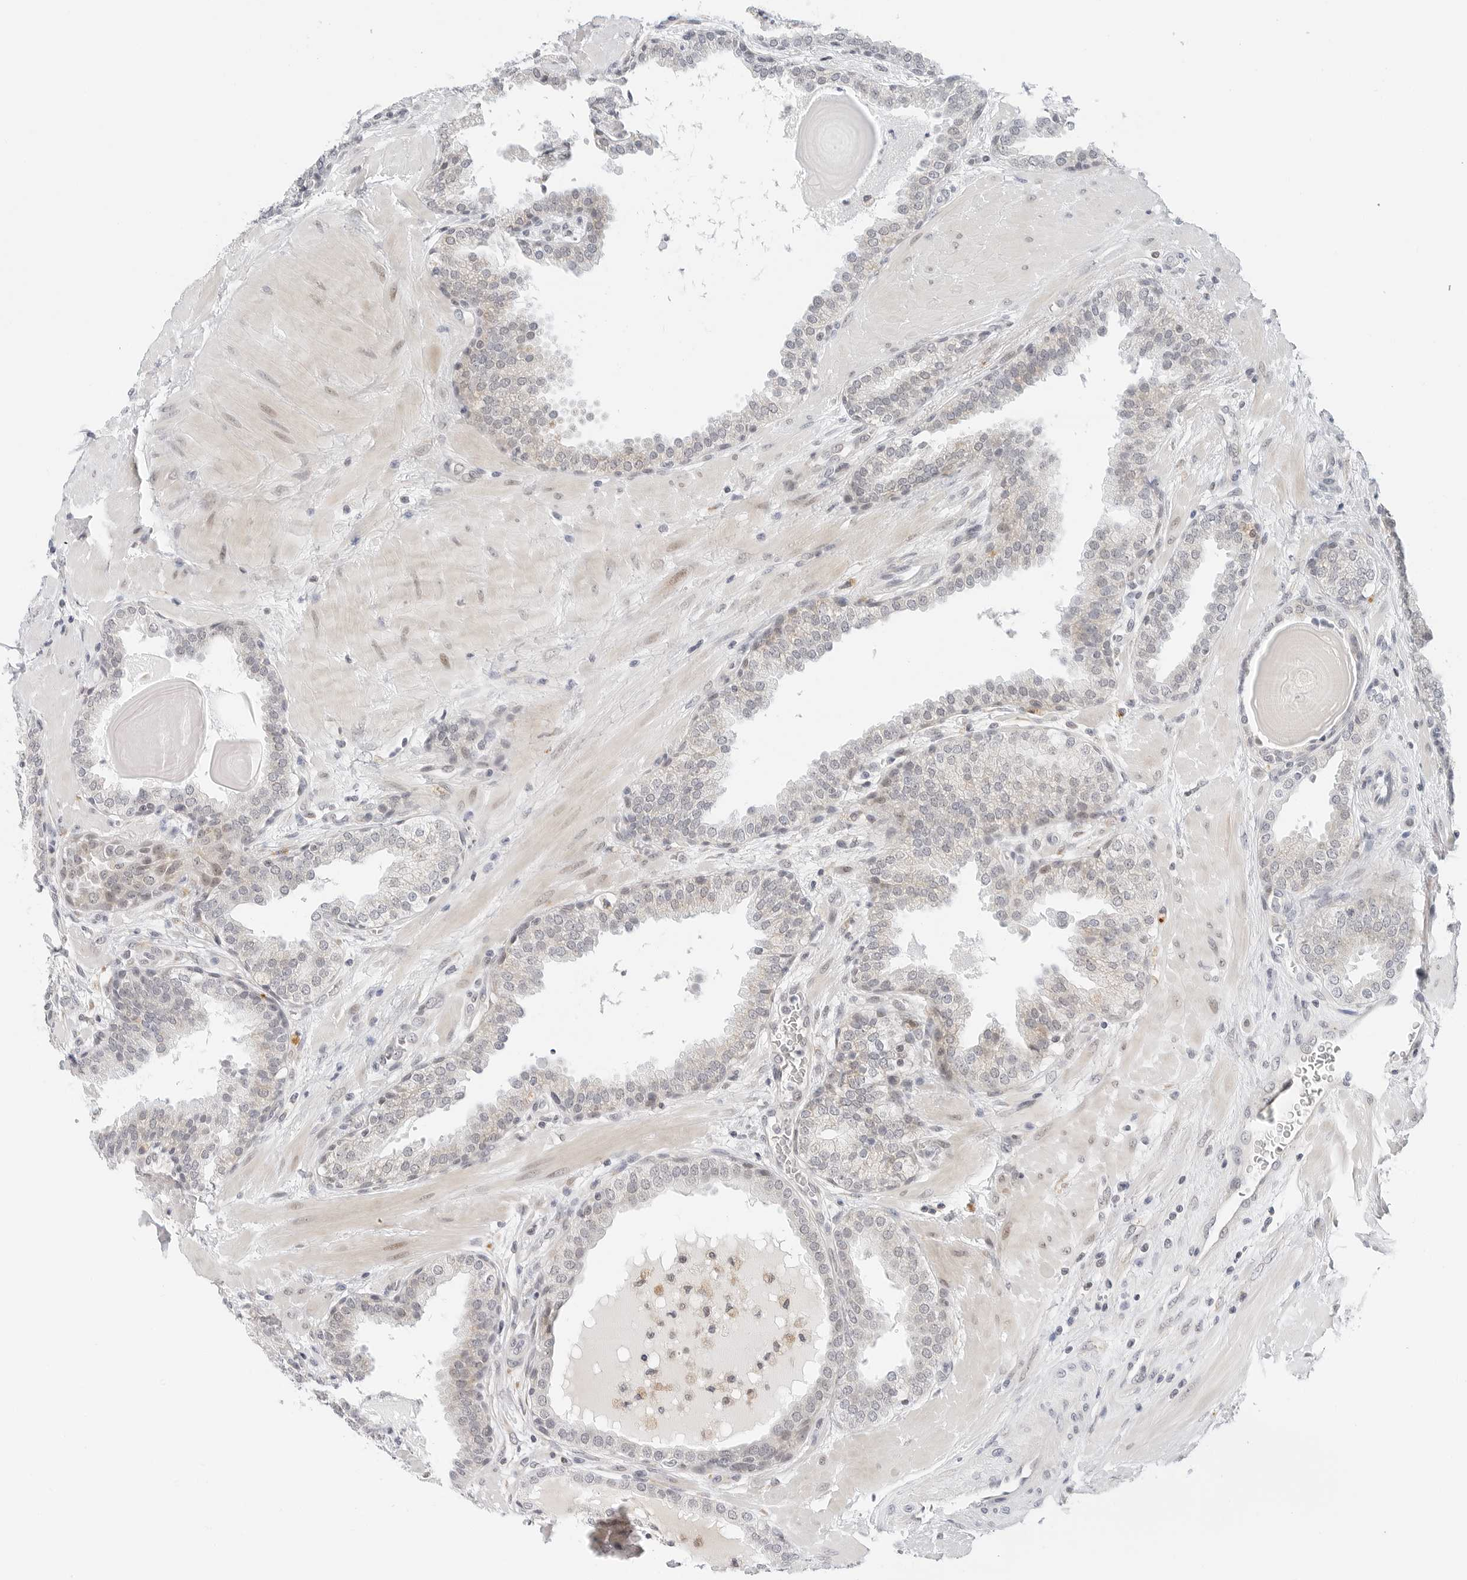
{"staining": {"intensity": "negative", "quantity": "none", "location": "none"}, "tissue": "prostate", "cell_type": "Glandular cells", "image_type": "normal", "snomed": [{"axis": "morphology", "description": "Normal tissue, NOS"}, {"axis": "topography", "description": "Prostate"}], "caption": "High power microscopy micrograph of an immunohistochemistry image of normal prostate, revealing no significant positivity in glandular cells. The staining was performed using DAB (3,3'-diaminobenzidine) to visualize the protein expression in brown, while the nuclei were stained in blue with hematoxylin (Magnification: 20x).", "gene": "TSEN2", "patient": {"sex": "male", "age": 51}}